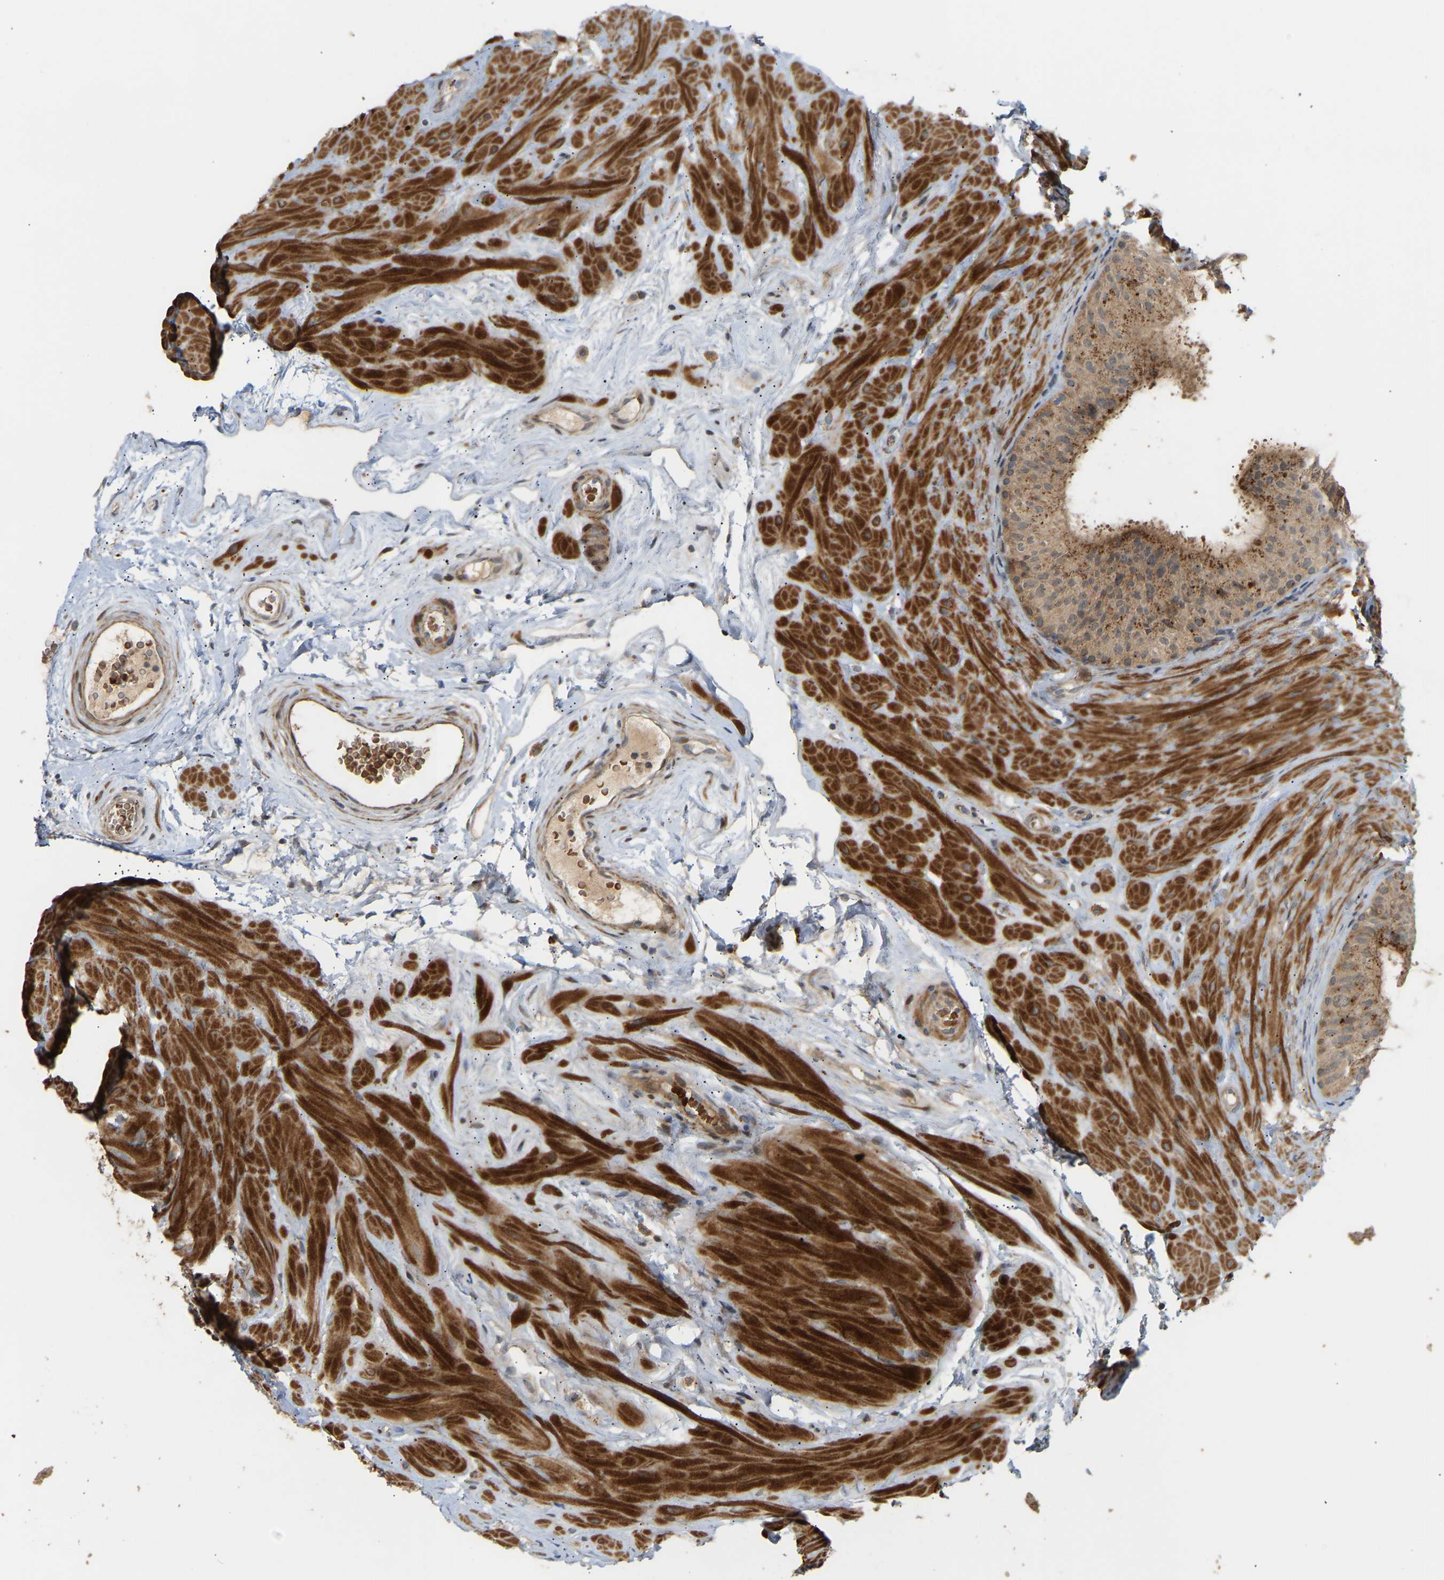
{"staining": {"intensity": "moderate", "quantity": ">75%", "location": "cytoplasmic/membranous"}, "tissue": "epididymis", "cell_type": "Glandular cells", "image_type": "normal", "snomed": [{"axis": "morphology", "description": "Normal tissue, NOS"}, {"axis": "topography", "description": "Epididymis"}], "caption": "Immunohistochemical staining of normal human epididymis displays >75% levels of moderate cytoplasmic/membranous protein positivity in approximately >75% of glandular cells.", "gene": "POGLUT2", "patient": {"sex": "male", "age": 34}}